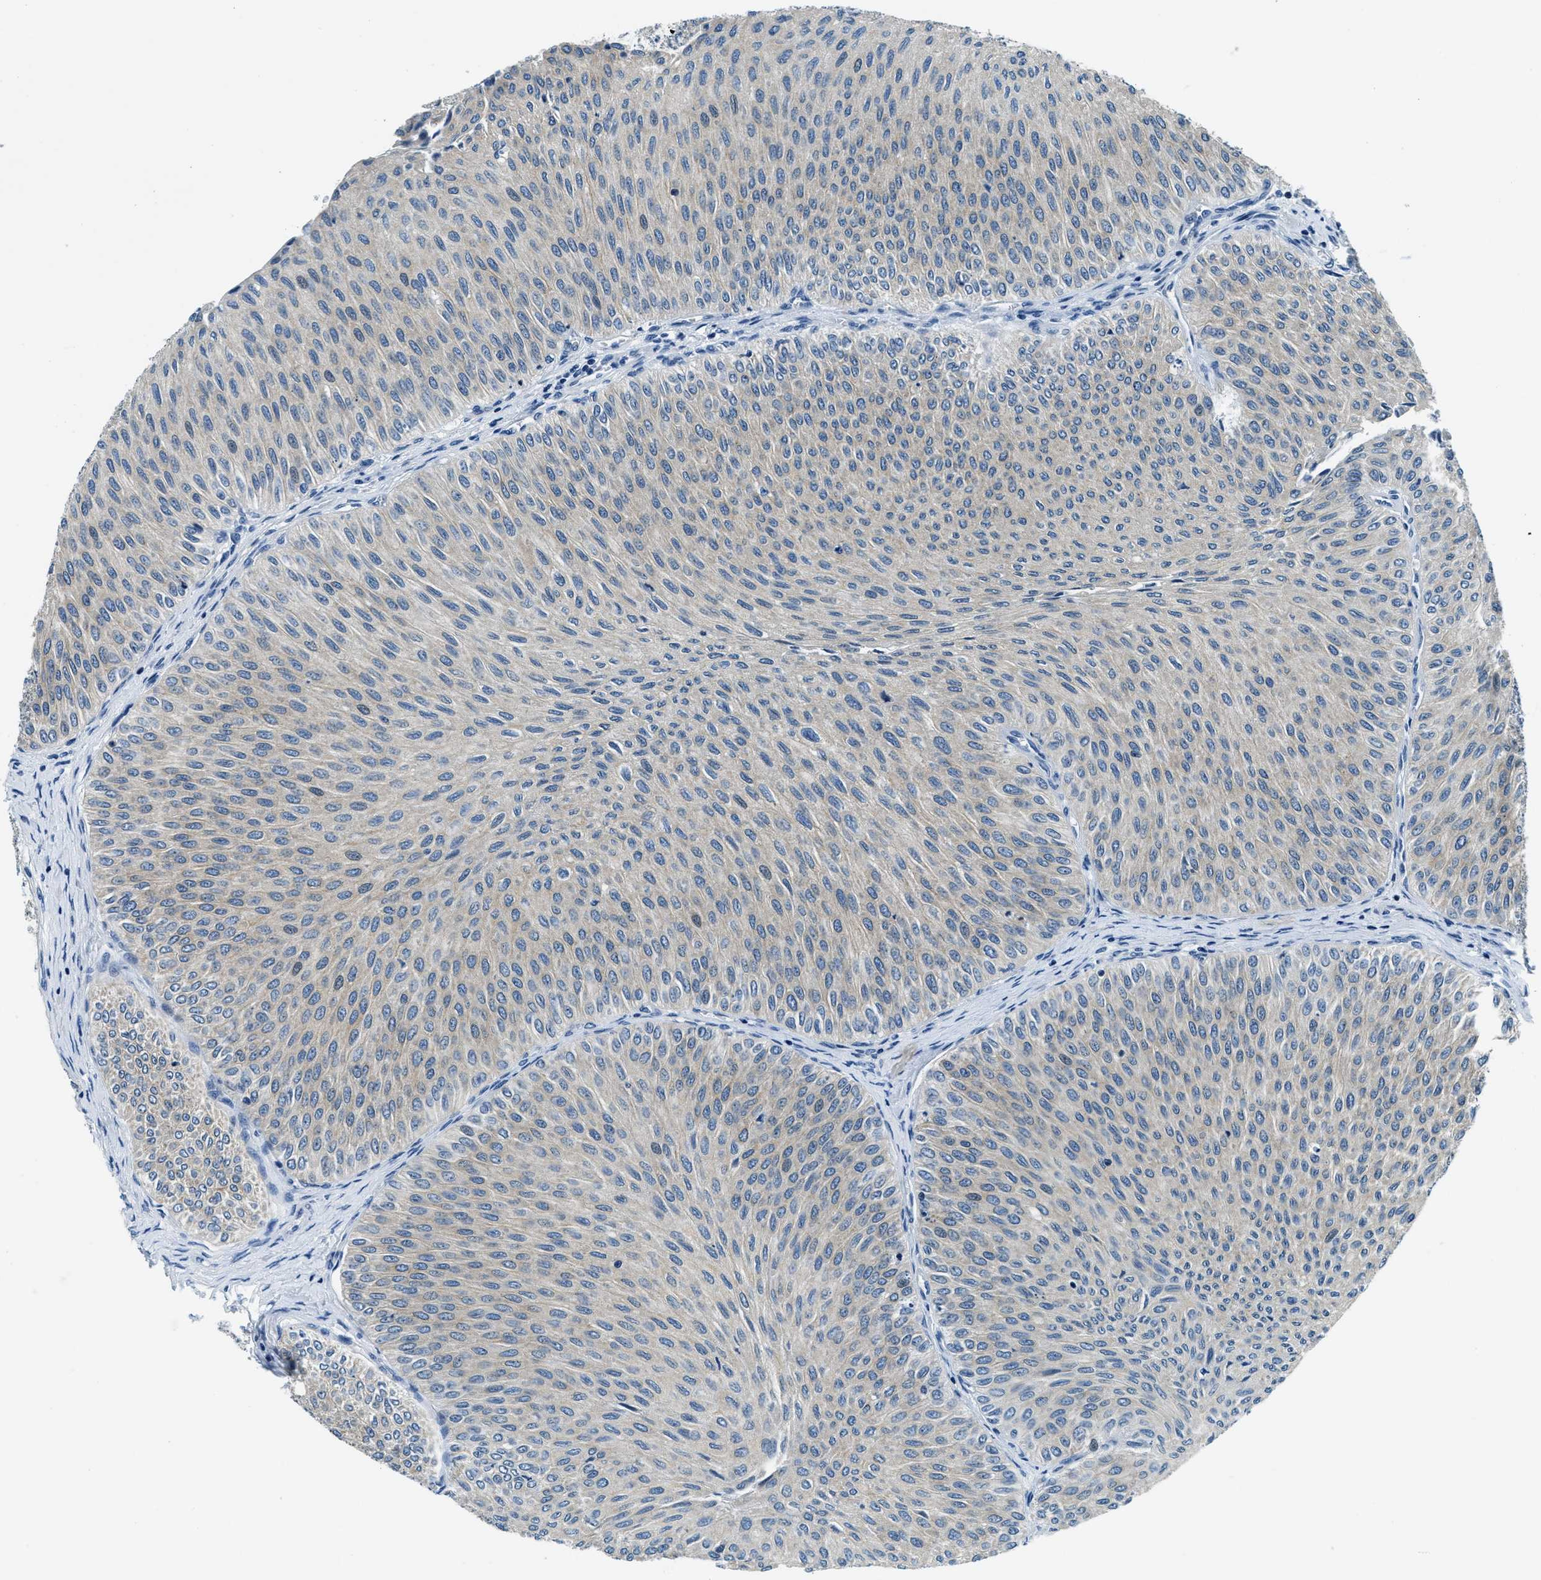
{"staining": {"intensity": "weak", "quantity": "25%-75%", "location": "cytoplasmic/membranous"}, "tissue": "urothelial cancer", "cell_type": "Tumor cells", "image_type": "cancer", "snomed": [{"axis": "morphology", "description": "Urothelial carcinoma, Low grade"}, {"axis": "topography", "description": "Urinary bladder"}], "caption": "Weak cytoplasmic/membranous expression for a protein is present in approximately 25%-75% of tumor cells of urothelial cancer using immunohistochemistry.", "gene": "UBAC2", "patient": {"sex": "male", "age": 78}}